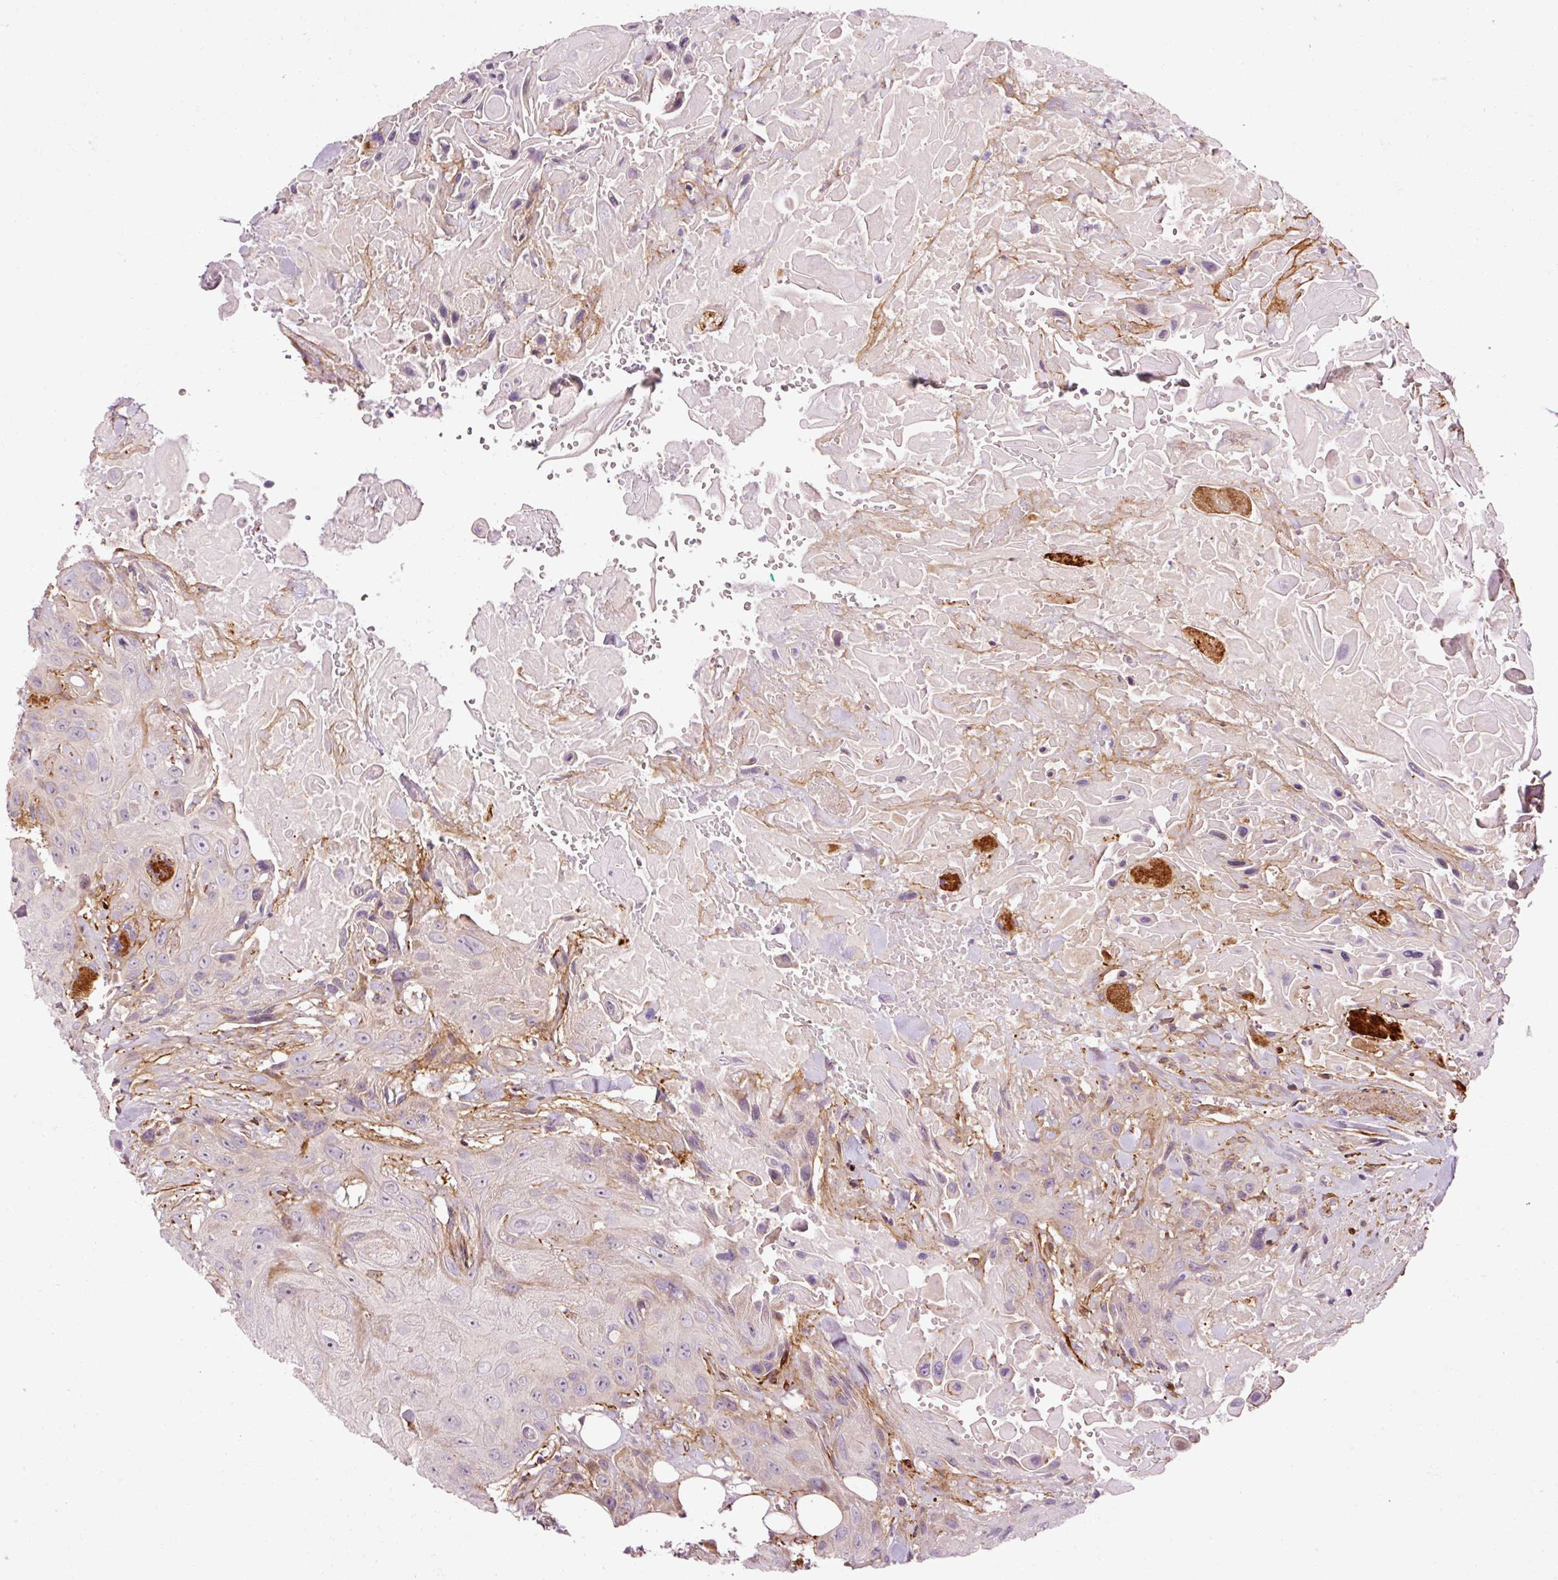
{"staining": {"intensity": "negative", "quantity": "none", "location": "none"}, "tissue": "head and neck cancer", "cell_type": "Tumor cells", "image_type": "cancer", "snomed": [{"axis": "morphology", "description": "Squamous cell carcinoma, NOS"}, {"axis": "topography", "description": "Head-Neck"}], "caption": "Head and neck cancer stained for a protein using immunohistochemistry (IHC) demonstrates no staining tumor cells.", "gene": "ANKRD20A1", "patient": {"sex": "male", "age": 81}}